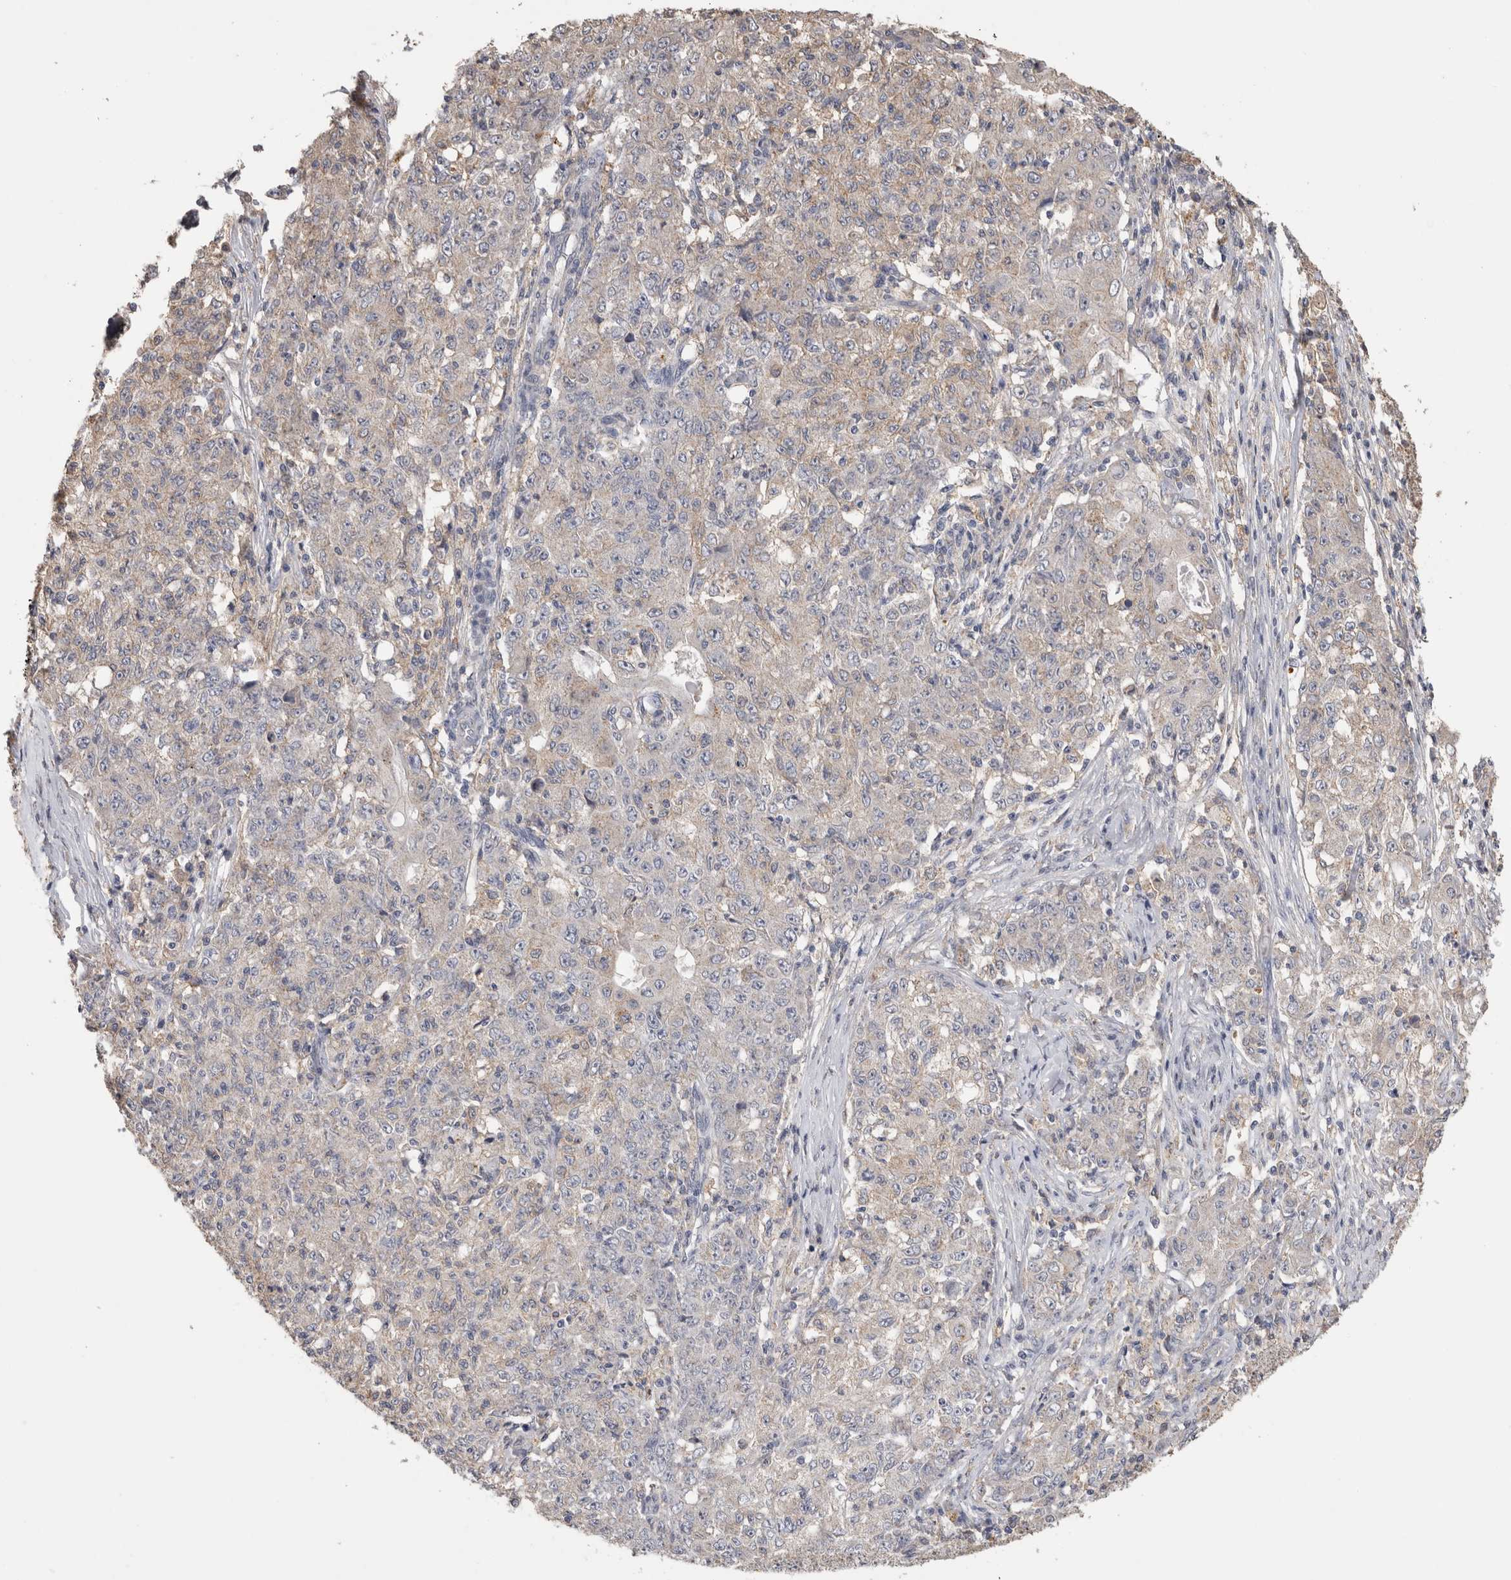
{"staining": {"intensity": "weak", "quantity": "<25%", "location": "cytoplasmic/membranous"}, "tissue": "ovarian cancer", "cell_type": "Tumor cells", "image_type": "cancer", "snomed": [{"axis": "morphology", "description": "Carcinoma, endometroid"}, {"axis": "topography", "description": "Ovary"}], "caption": "This is an immunohistochemistry micrograph of human ovarian cancer. There is no expression in tumor cells.", "gene": "CNTFR", "patient": {"sex": "female", "age": 42}}